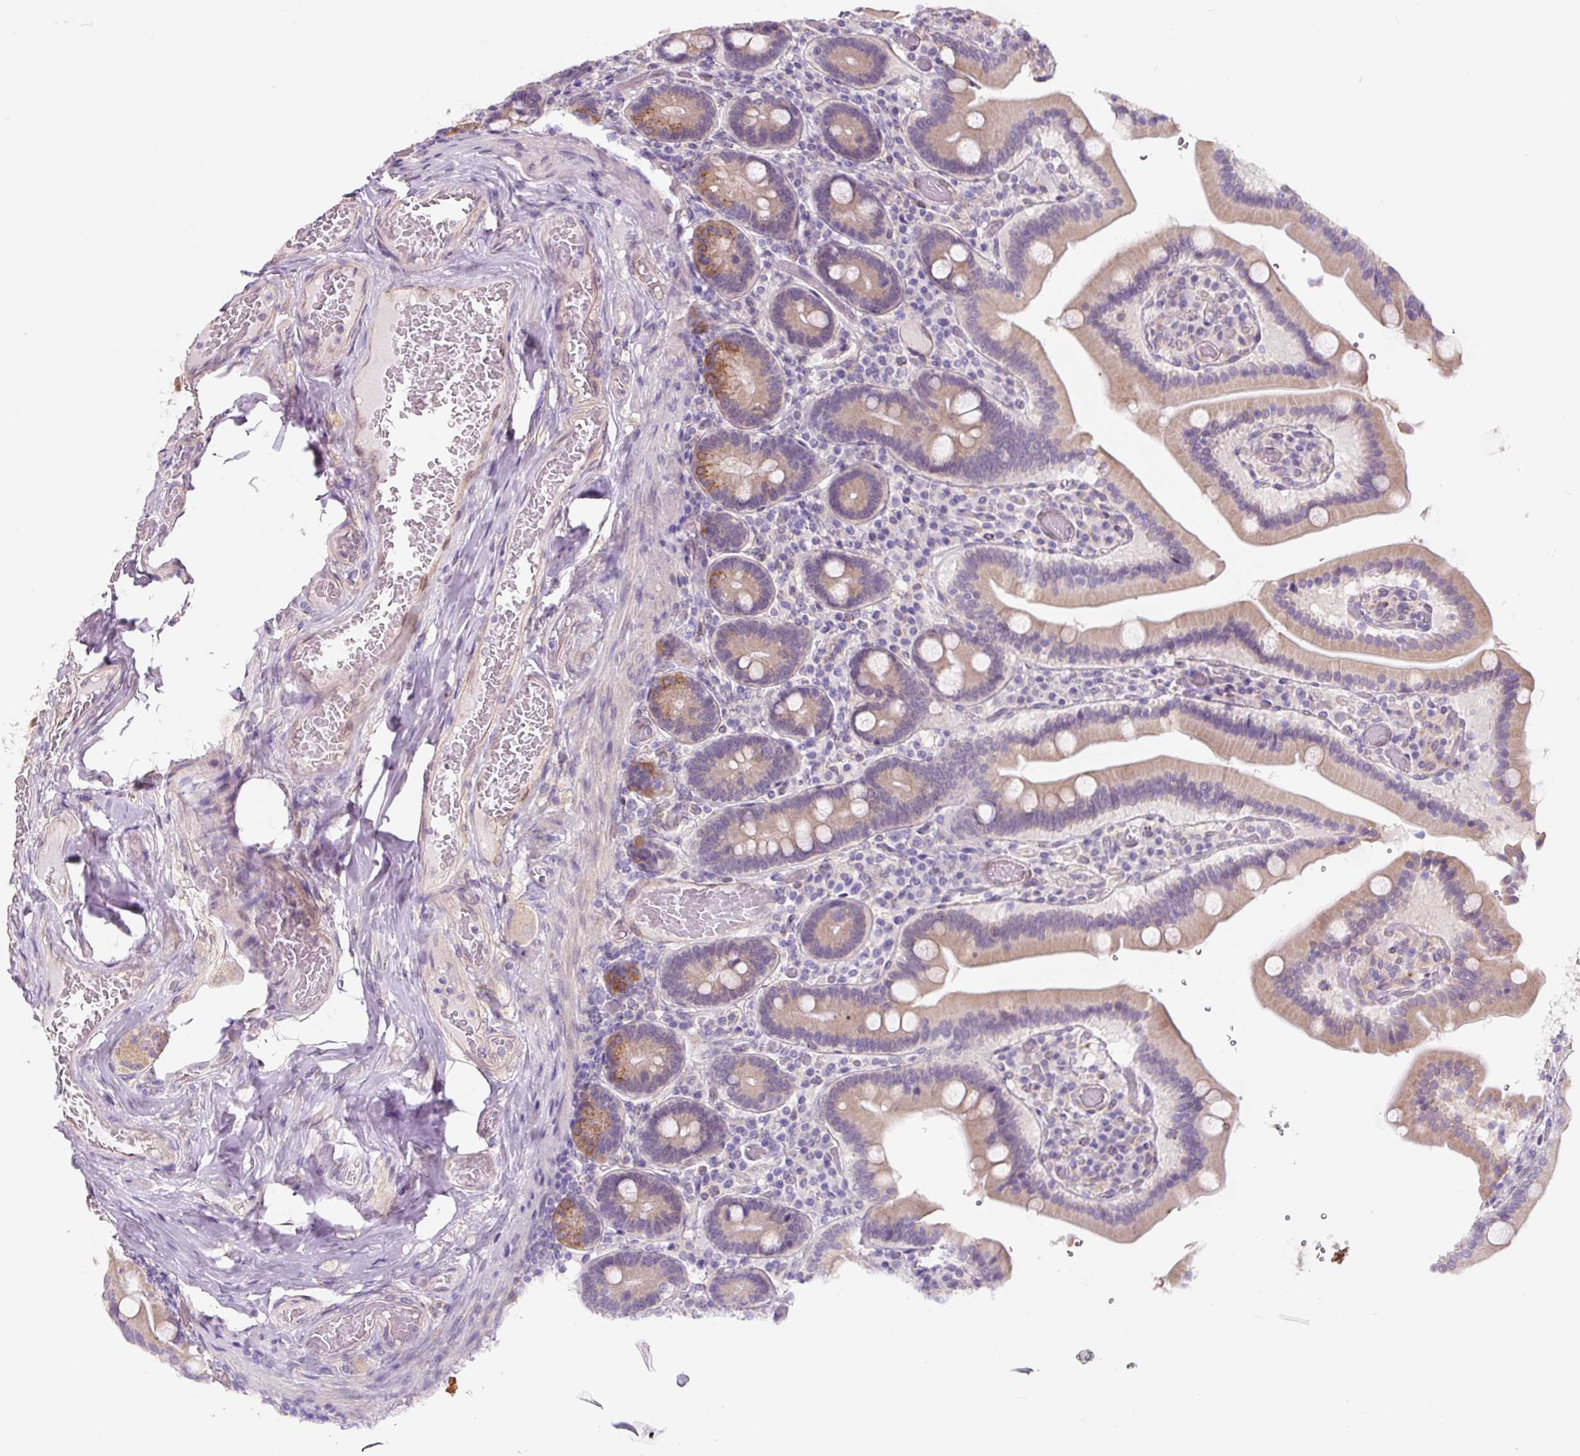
{"staining": {"intensity": "weak", "quantity": ">75%", "location": "cytoplasmic/membranous"}, "tissue": "duodenum", "cell_type": "Glandular cells", "image_type": "normal", "snomed": [{"axis": "morphology", "description": "Normal tissue, NOS"}, {"axis": "topography", "description": "Duodenum"}], "caption": "There is low levels of weak cytoplasmic/membranous expression in glandular cells of benign duodenum, as demonstrated by immunohistochemical staining (brown color).", "gene": "ASRGL1", "patient": {"sex": "female", "age": 62}}